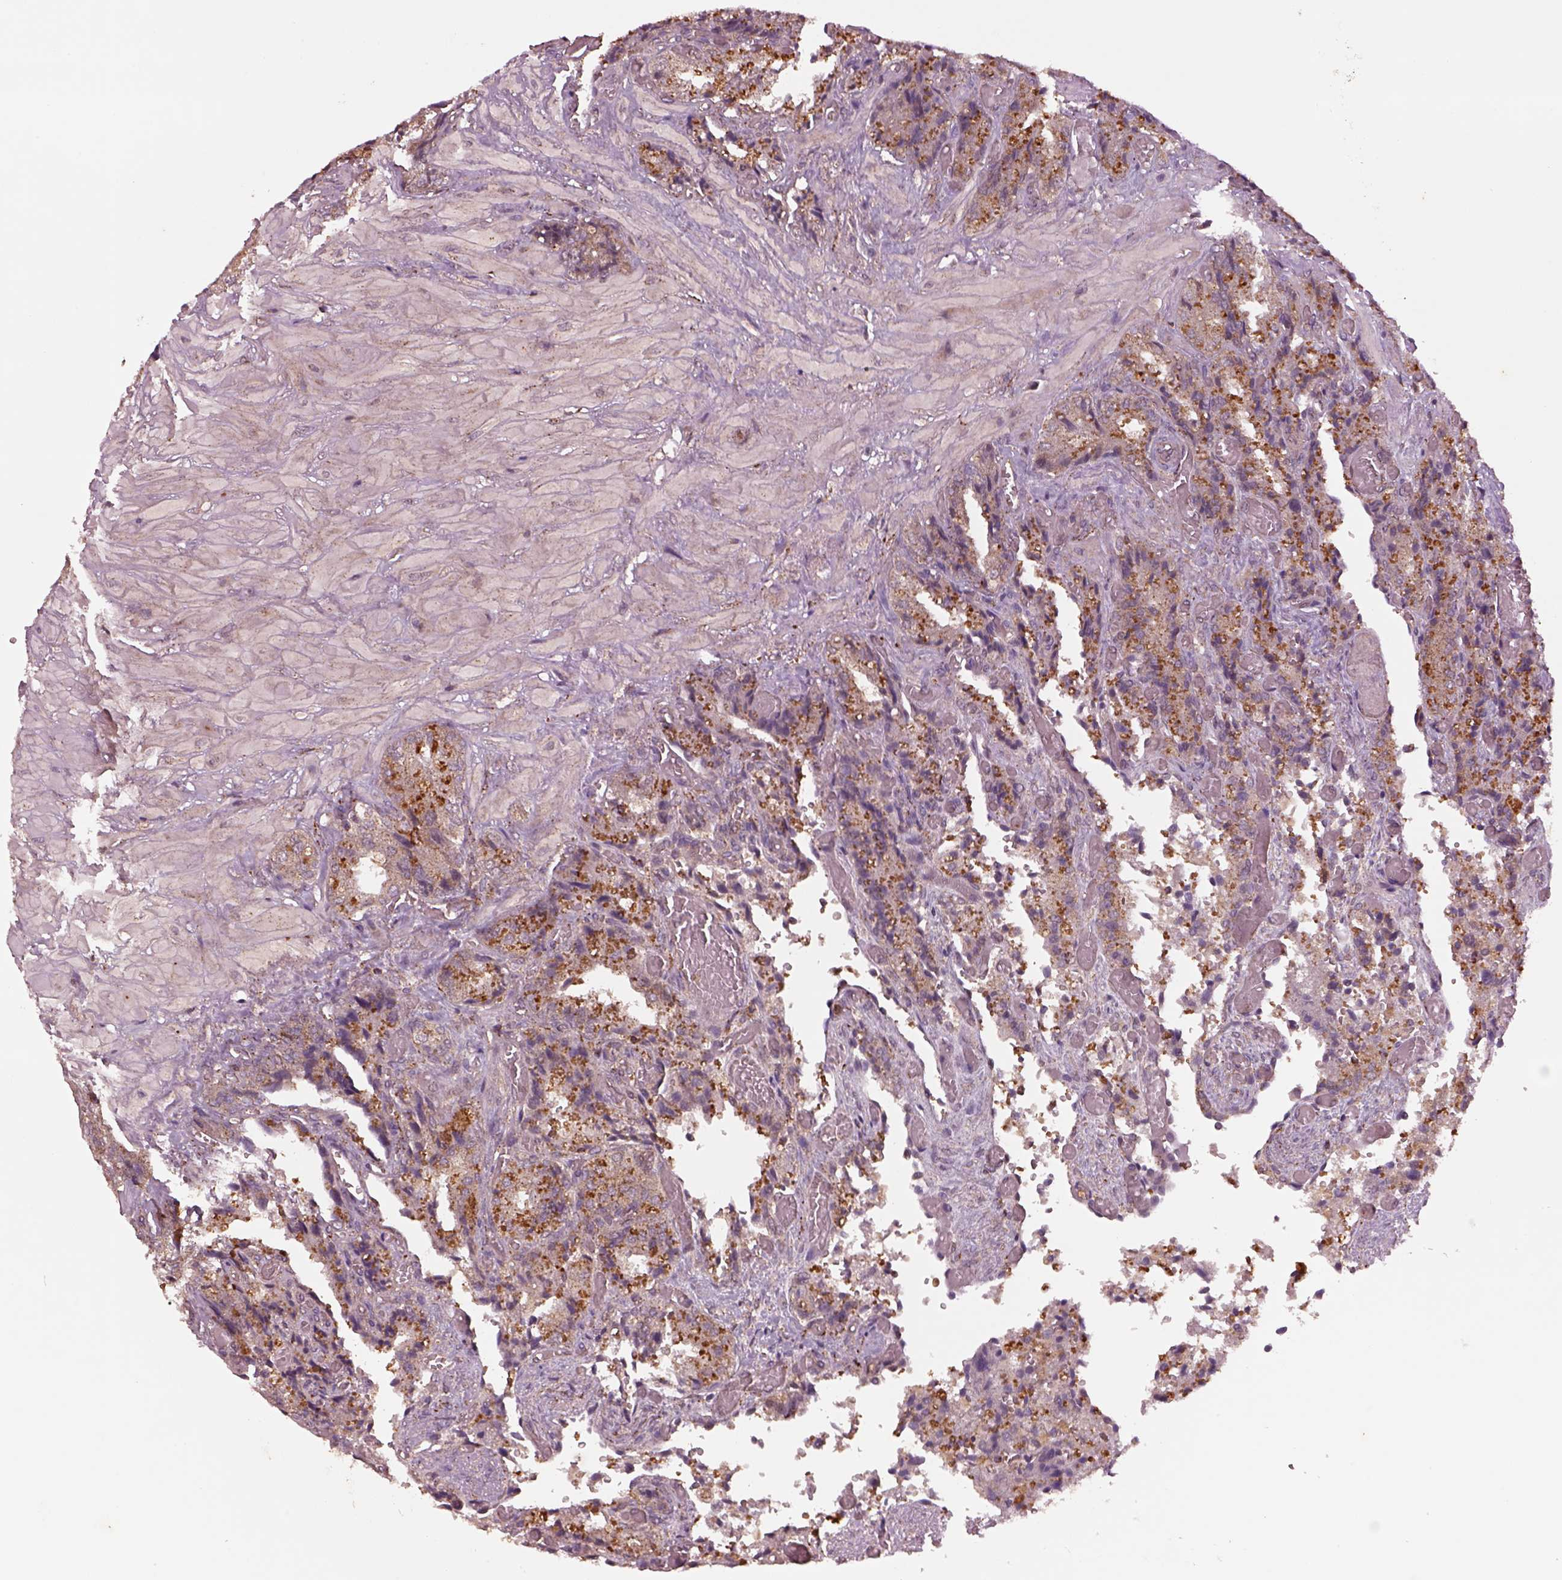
{"staining": {"intensity": "moderate", "quantity": "25%-75%", "location": "cytoplasmic/membranous"}, "tissue": "seminal vesicle", "cell_type": "Glandular cells", "image_type": "normal", "snomed": [{"axis": "morphology", "description": "Normal tissue, NOS"}, {"axis": "topography", "description": "Seminal veicle"}], "caption": "The image exhibits immunohistochemical staining of unremarkable seminal vesicle. There is moderate cytoplasmic/membranous positivity is appreciated in about 25%-75% of glandular cells.", "gene": "WASHC2A", "patient": {"sex": "male", "age": 57}}